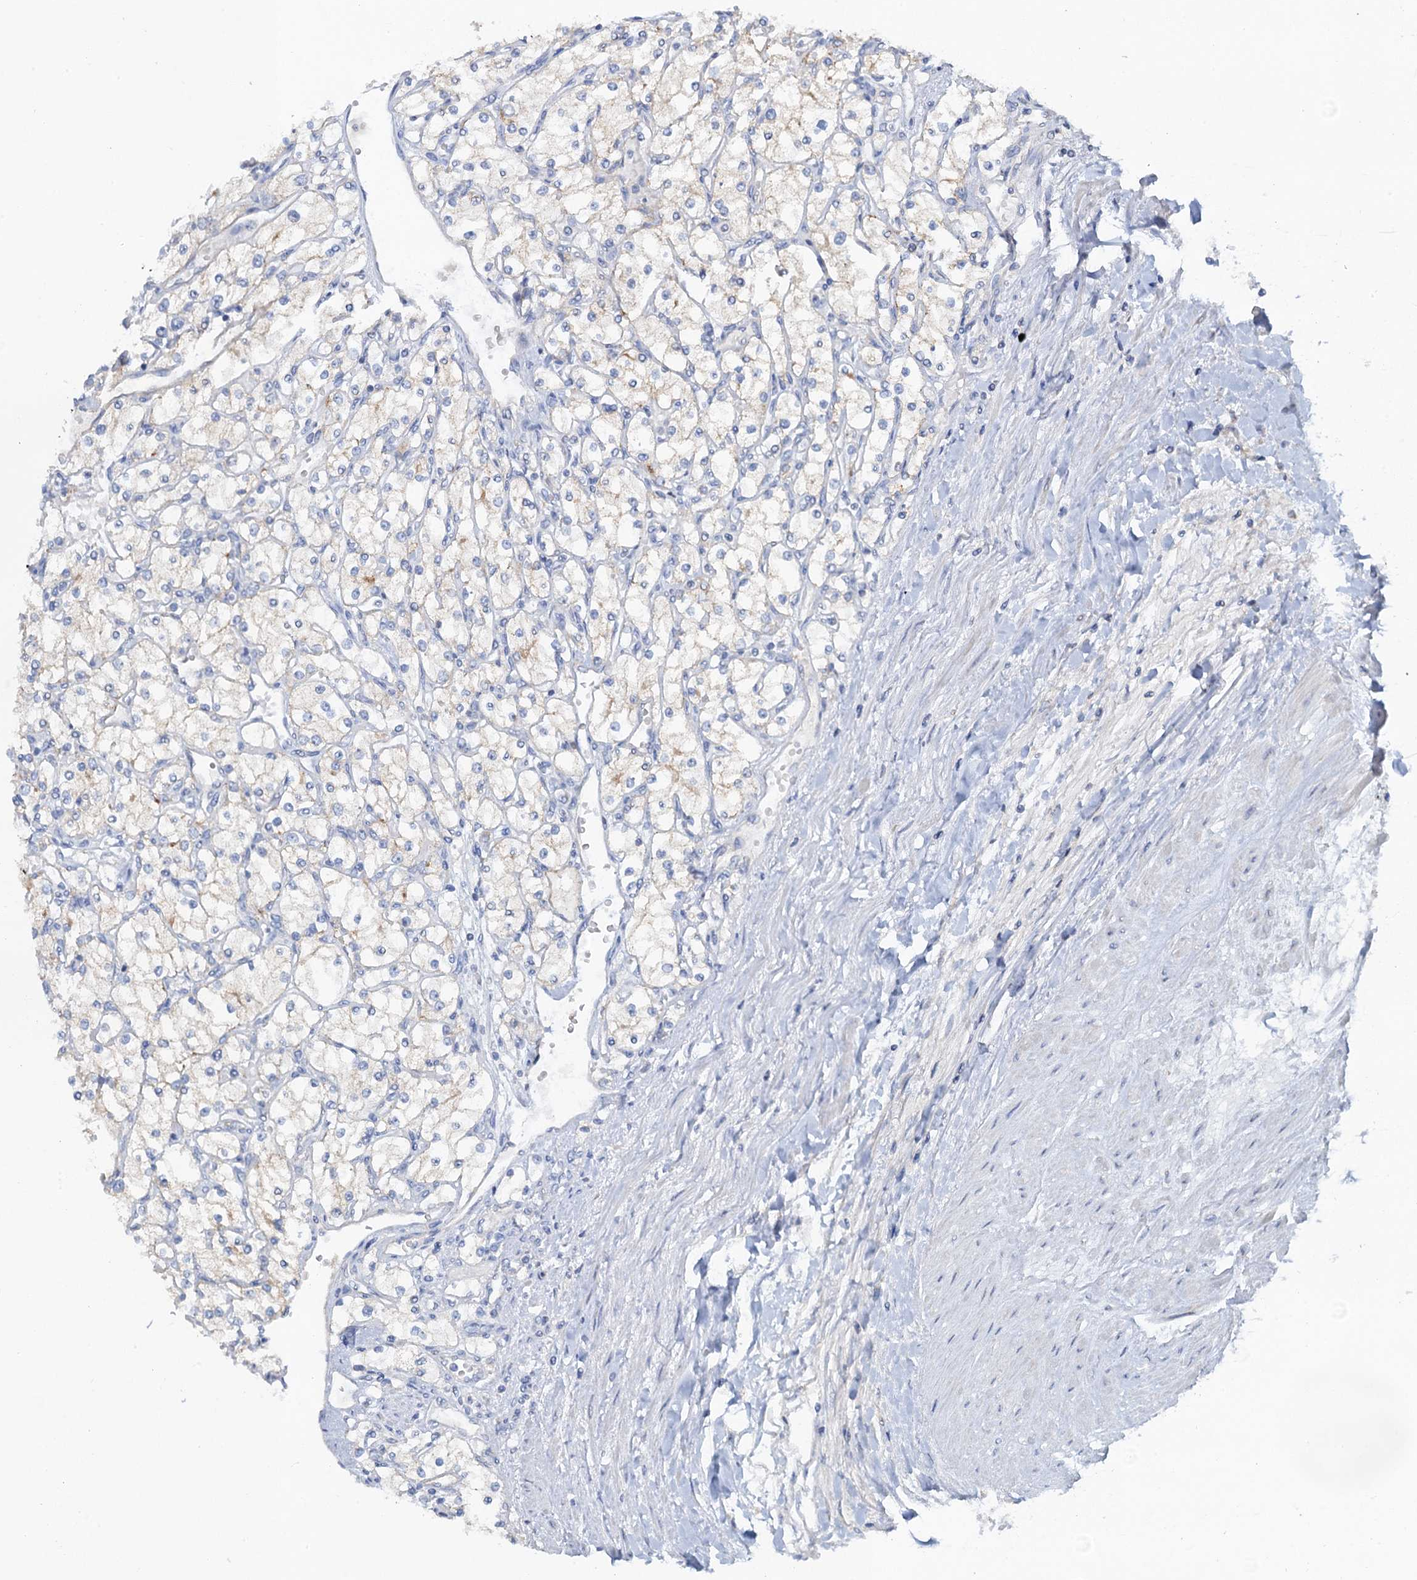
{"staining": {"intensity": "negative", "quantity": "none", "location": "none"}, "tissue": "renal cancer", "cell_type": "Tumor cells", "image_type": "cancer", "snomed": [{"axis": "morphology", "description": "Adenocarcinoma, NOS"}, {"axis": "topography", "description": "Kidney"}], "caption": "This is a image of IHC staining of renal adenocarcinoma, which shows no staining in tumor cells. (Immunohistochemistry (ihc), brightfield microscopy, high magnification).", "gene": "PLLP", "patient": {"sex": "male", "age": 80}}